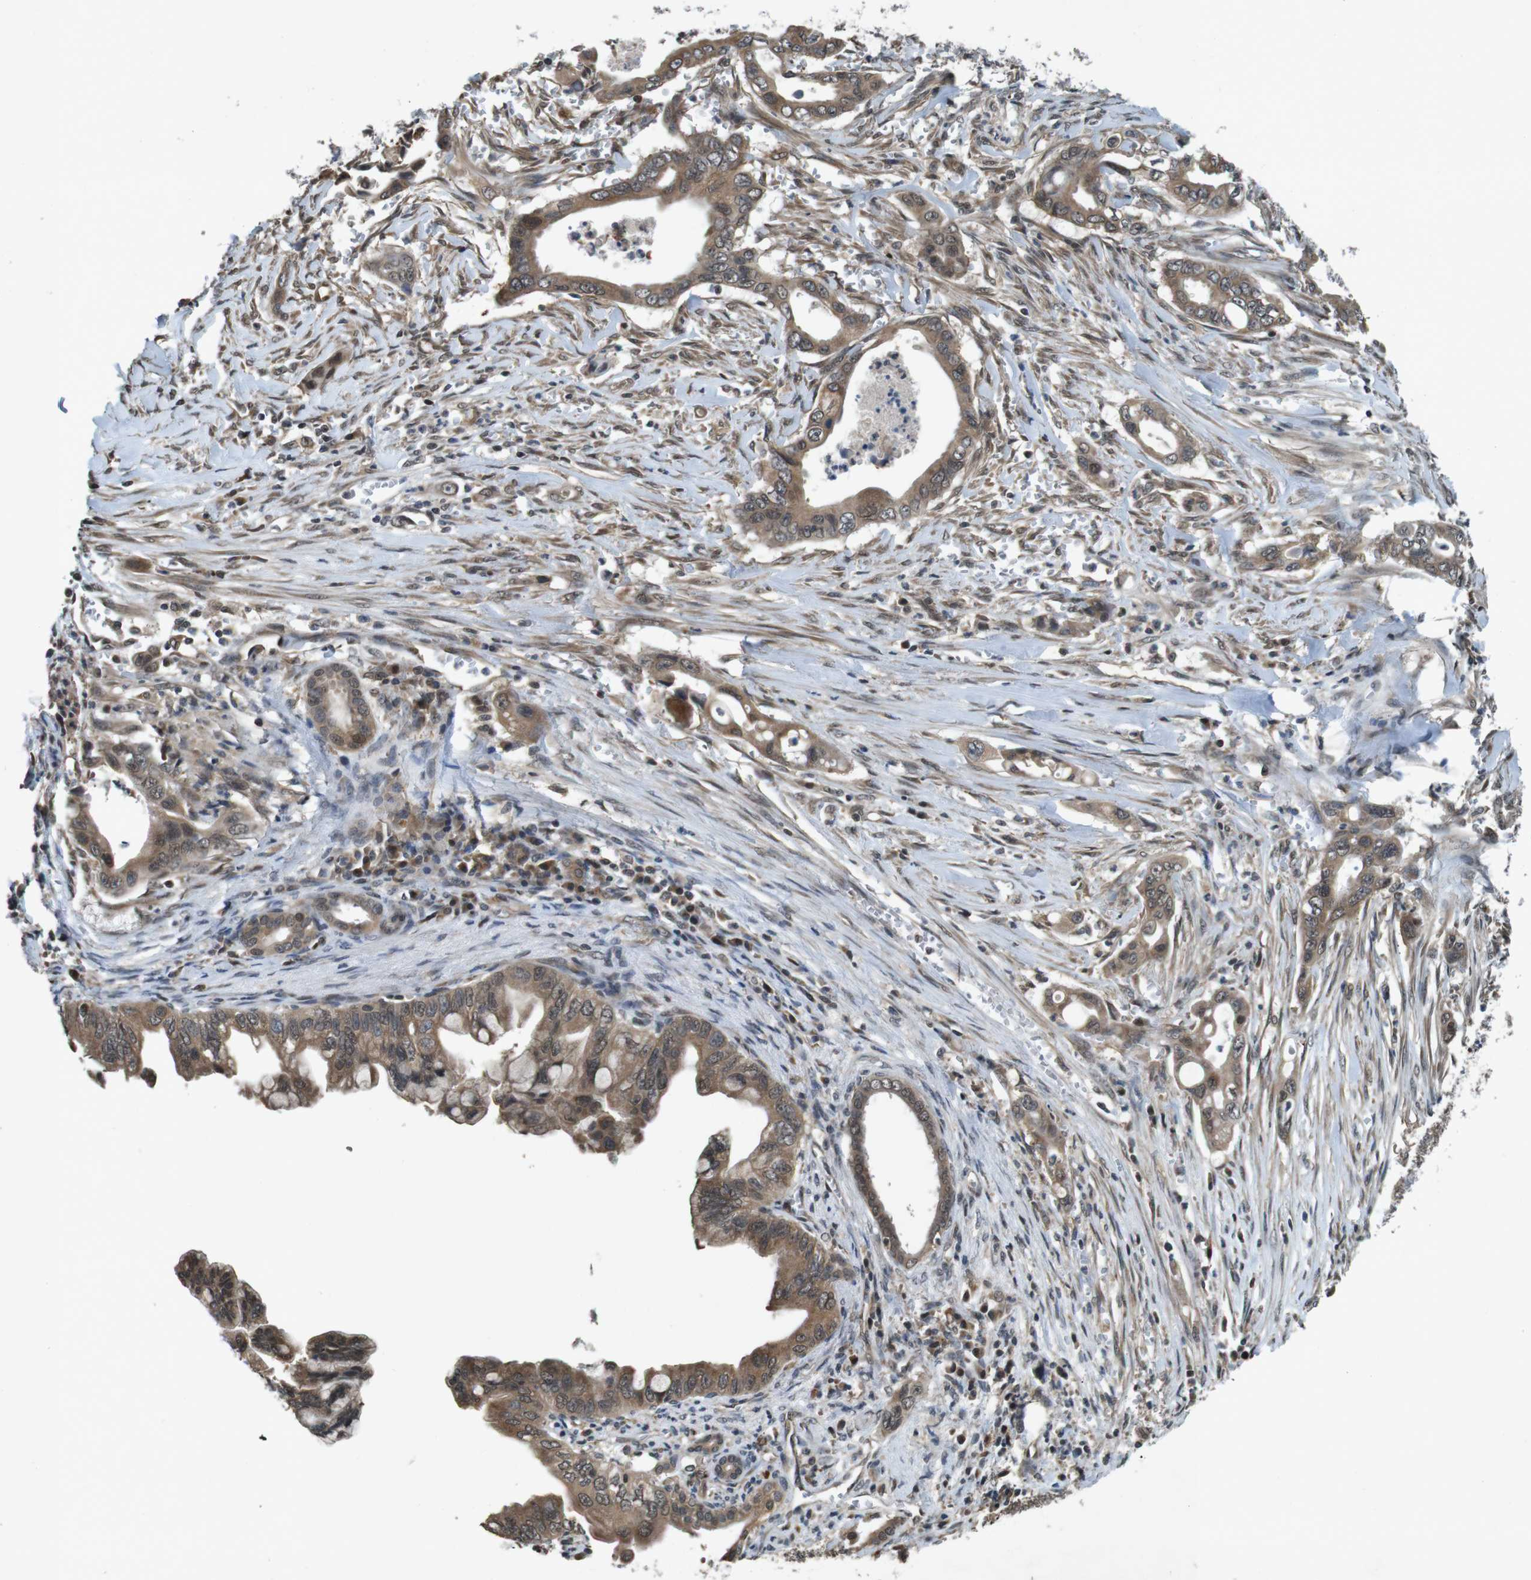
{"staining": {"intensity": "moderate", "quantity": ">75%", "location": "cytoplasmic/membranous,nuclear"}, "tissue": "pancreatic cancer", "cell_type": "Tumor cells", "image_type": "cancer", "snomed": [{"axis": "morphology", "description": "Adenocarcinoma, NOS"}, {"axis": "topography", "description": "Pancreas"}], "caption": "A brown stain highlights moderate cytoplasmic/membranous and nuclear staining of a protein in human pancreatic cancer tumor cells. The protein of interest is stained brown, and the nuclei are stained in blue (DAB (3,3'-diaminobenzidine) IHC with brightfield microscopy, high magnification).", "gene": "SOCS1", "patient": {"sex": "male", "age": 59}}